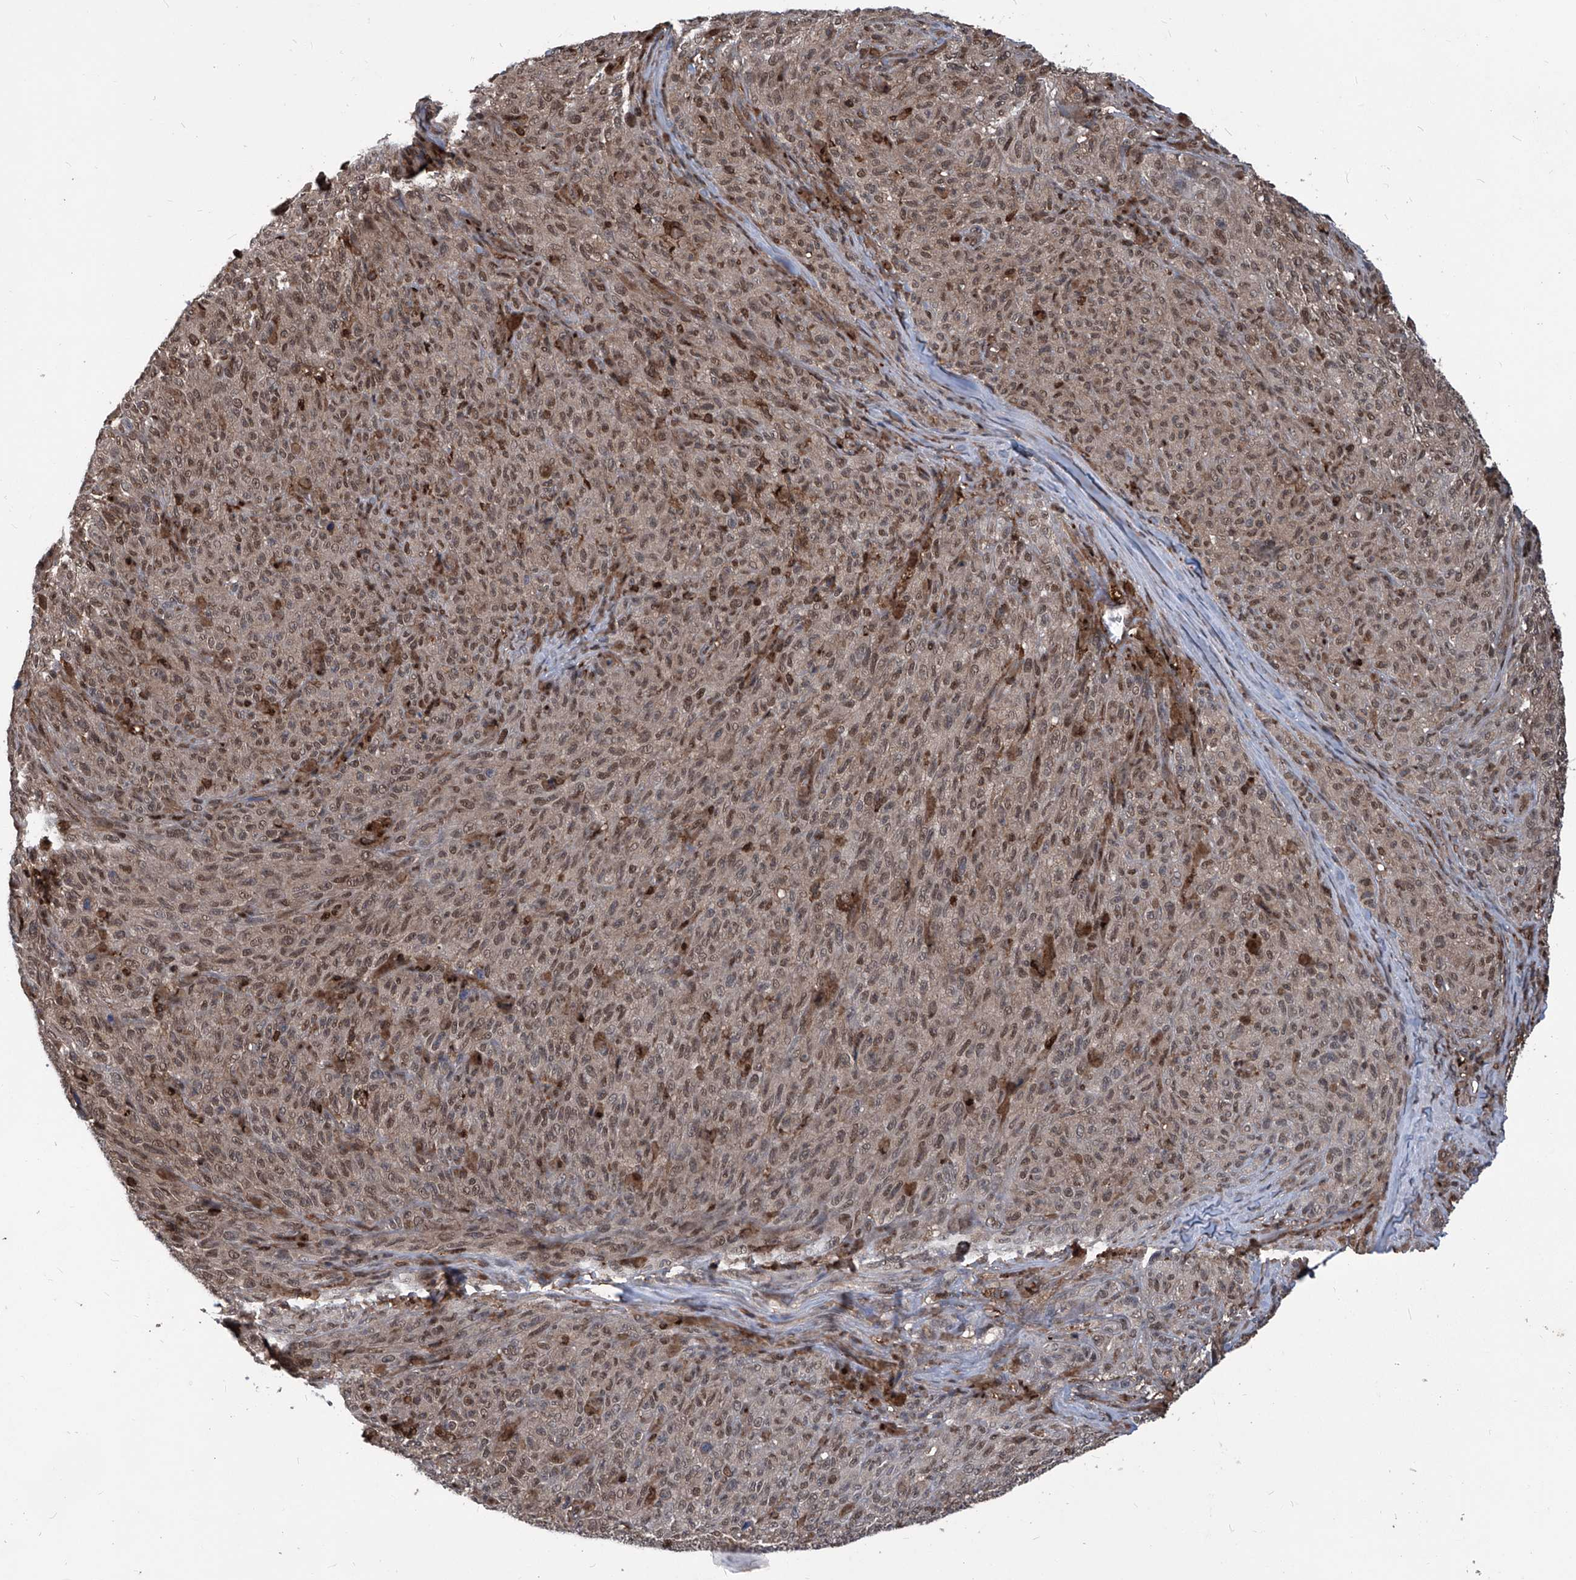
{"staining": {"intensity": "moderate", "quantity": ">75%", "location": "nuclear"}, "tissue": "melanoma", "cell_type": "Tumor cells", "image_type": "cancer", "snomed": [{"axis": "morphology", "description": "Malignant melanoma, NOS"}, {"axis": "topography", "description": "Skin"}], "caption": "High-magnification brightfield microscopy of melanoma stained with DAB (brown) and counterstained with hematoxylin (blue). tumor cells exhibit moderate nuclear staining is identified in about>75% of cells.", "gene": "PSMB1", "patient": {"sex": "female", "age": 82}}